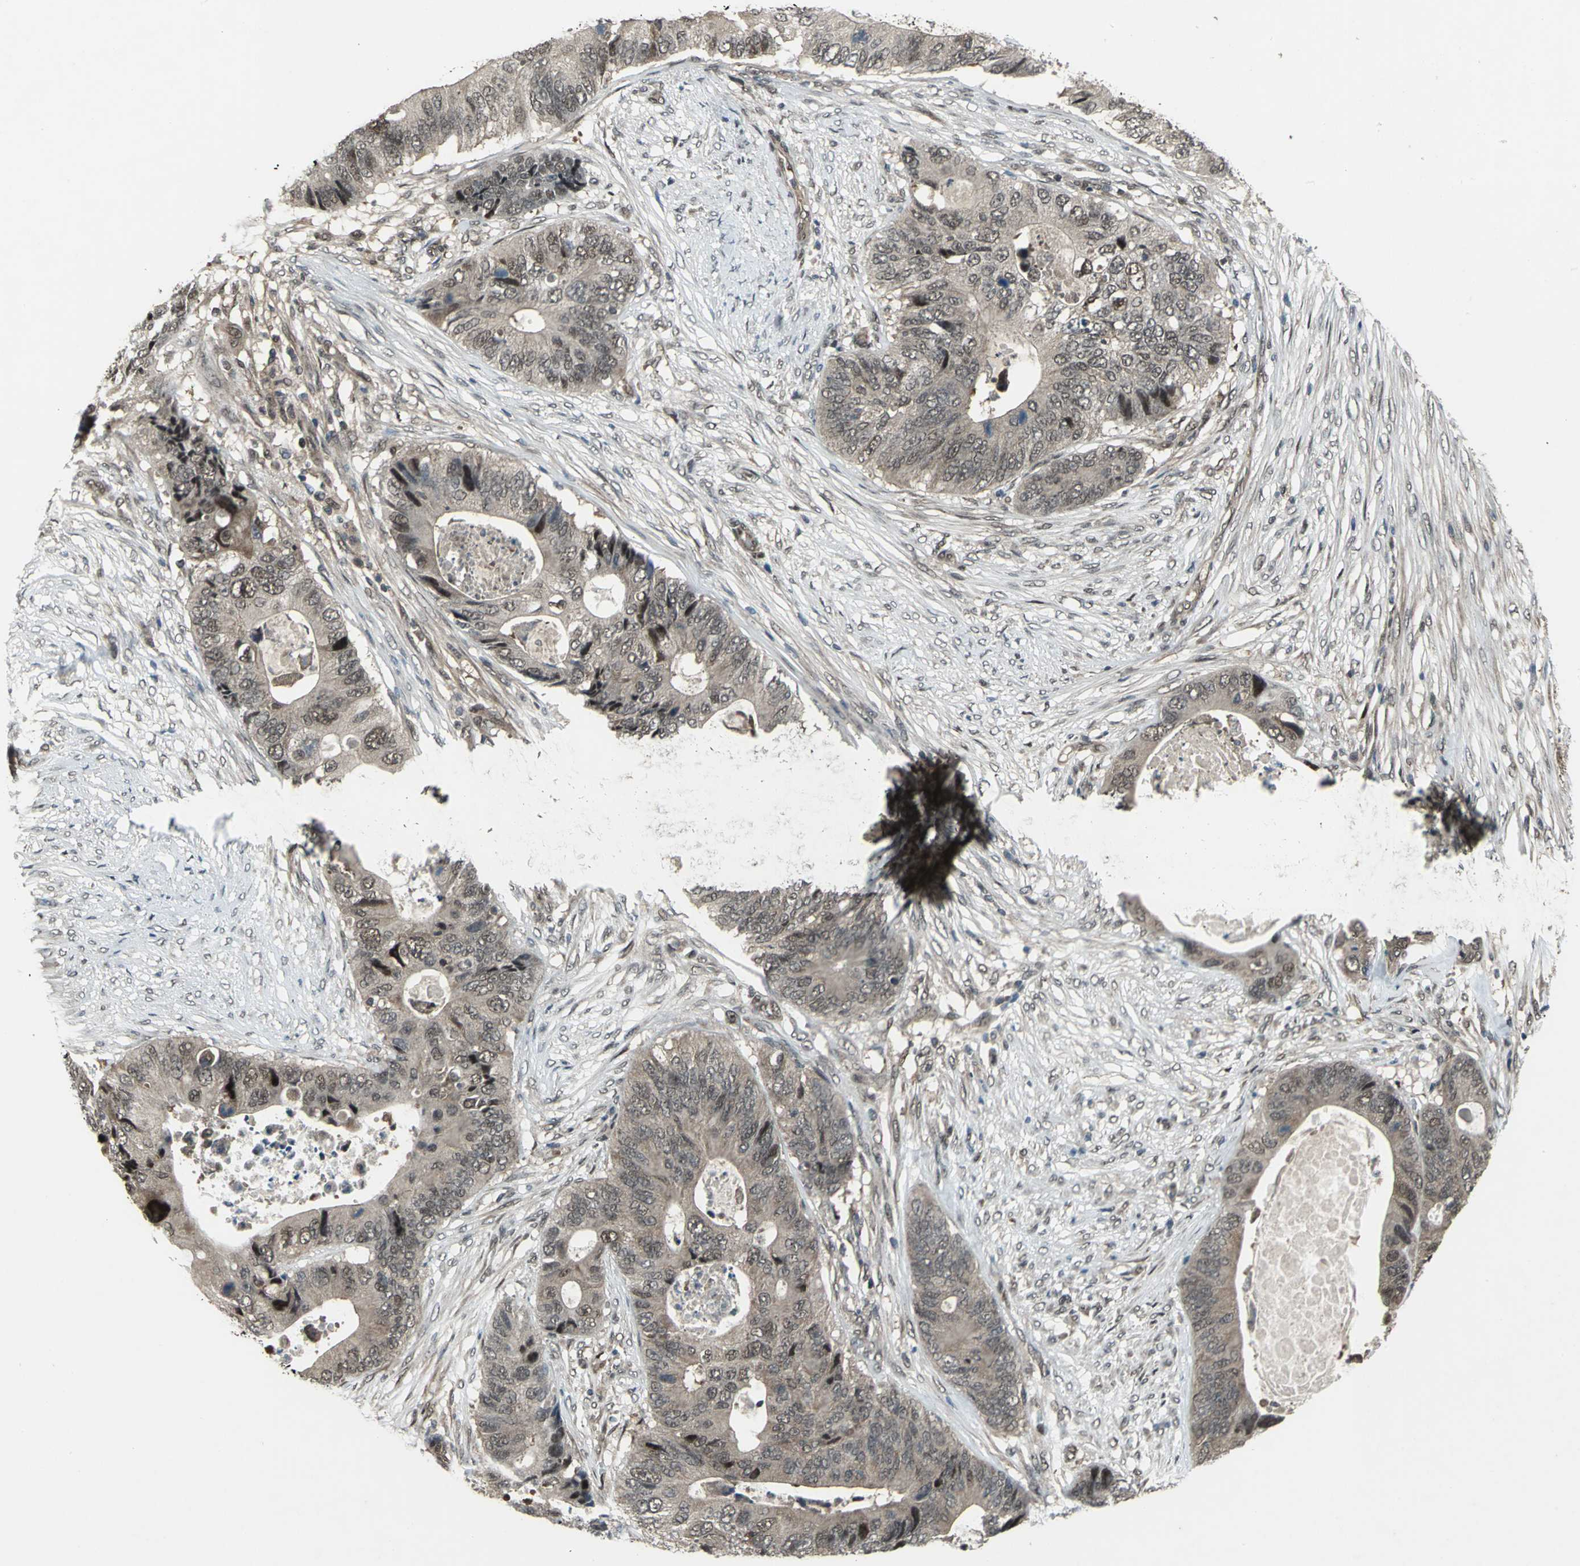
{"staining": {"intensity": "weak", "quantity": ">75%", "location": "cytoplasmic/membranous,nuclear"}, "tissue": "colorectal cancer", "cell_type": "Tumor cells", "image_type": "cancer", "snomed": [{"axis": "morphology", "description": "Adenocarcinoma, NOS"}, {"axis": "topography", "description": "Colon"}], "caption": "Adenocarcinoma (colorectal) stained with immunohistochemistry demonstrates weak cytoplasmic/membranous and nuclear expression in approximately >75% of tumor cells. (DAB (3,3'-diaminobenzidine) = brown stain, brightfield microscopy at high magnification).", "gene": "COPS5", "patient": {"sex": "male", "age": 71}}